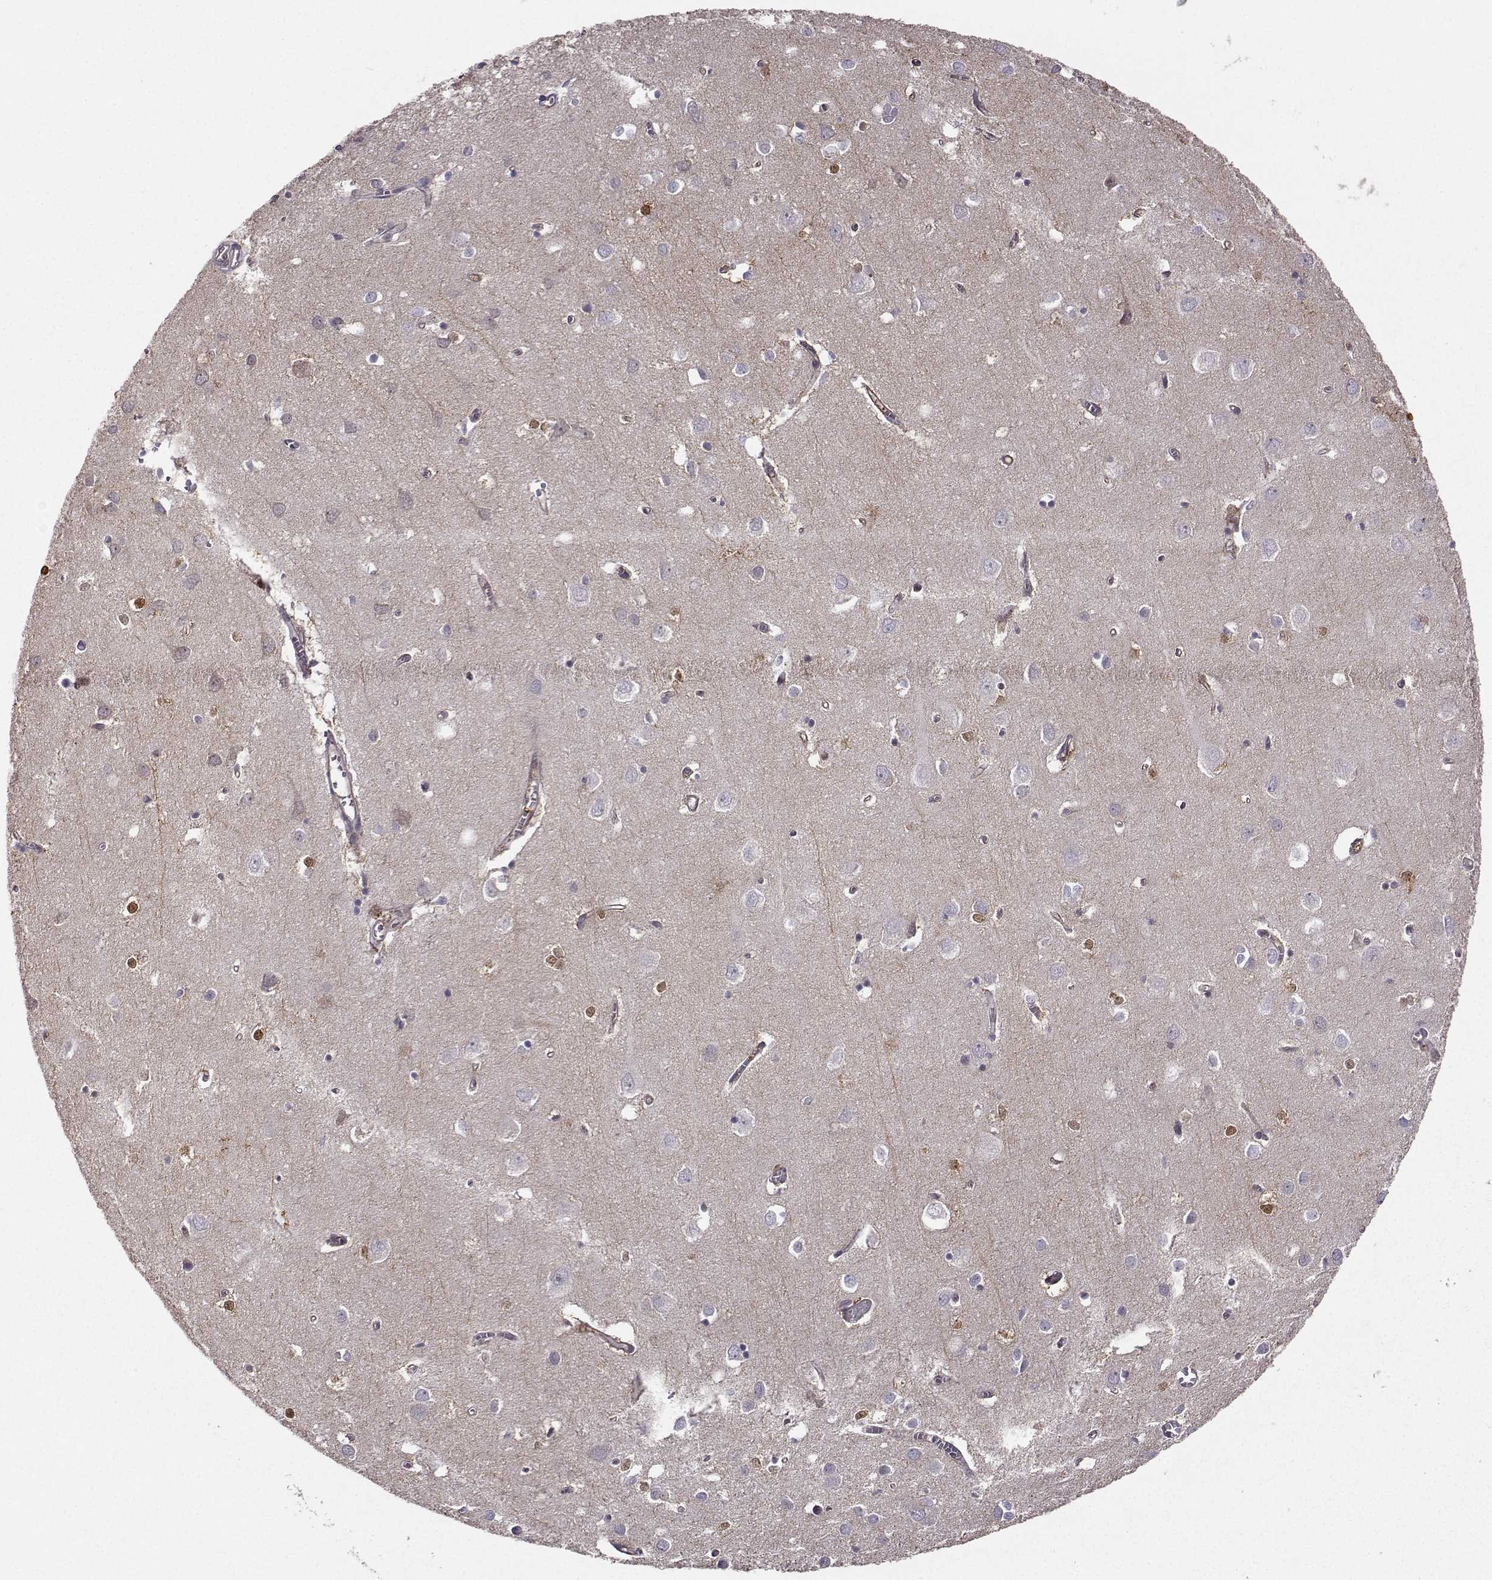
{"staining": {"intensity": "negative", "quantity": "none", "location": "none"}, "tissue": "cerebral cortex", "cell_type": "Endothelial cells", "image_type": "normal", "snomed": [{"axis": "morphology", "description": "Normal tissue, NOS"}, {"axis": "topography", "description": "Cerebral cortex"}], "caption": "Immunohistochemistry (IHC) micrograph of unremarkable cerebral cortex stained for a protein (brown), which reveals no positivity in endothelial cells.", "gene": "NQO1", "patient": {"sex": "male", "age": 70}}